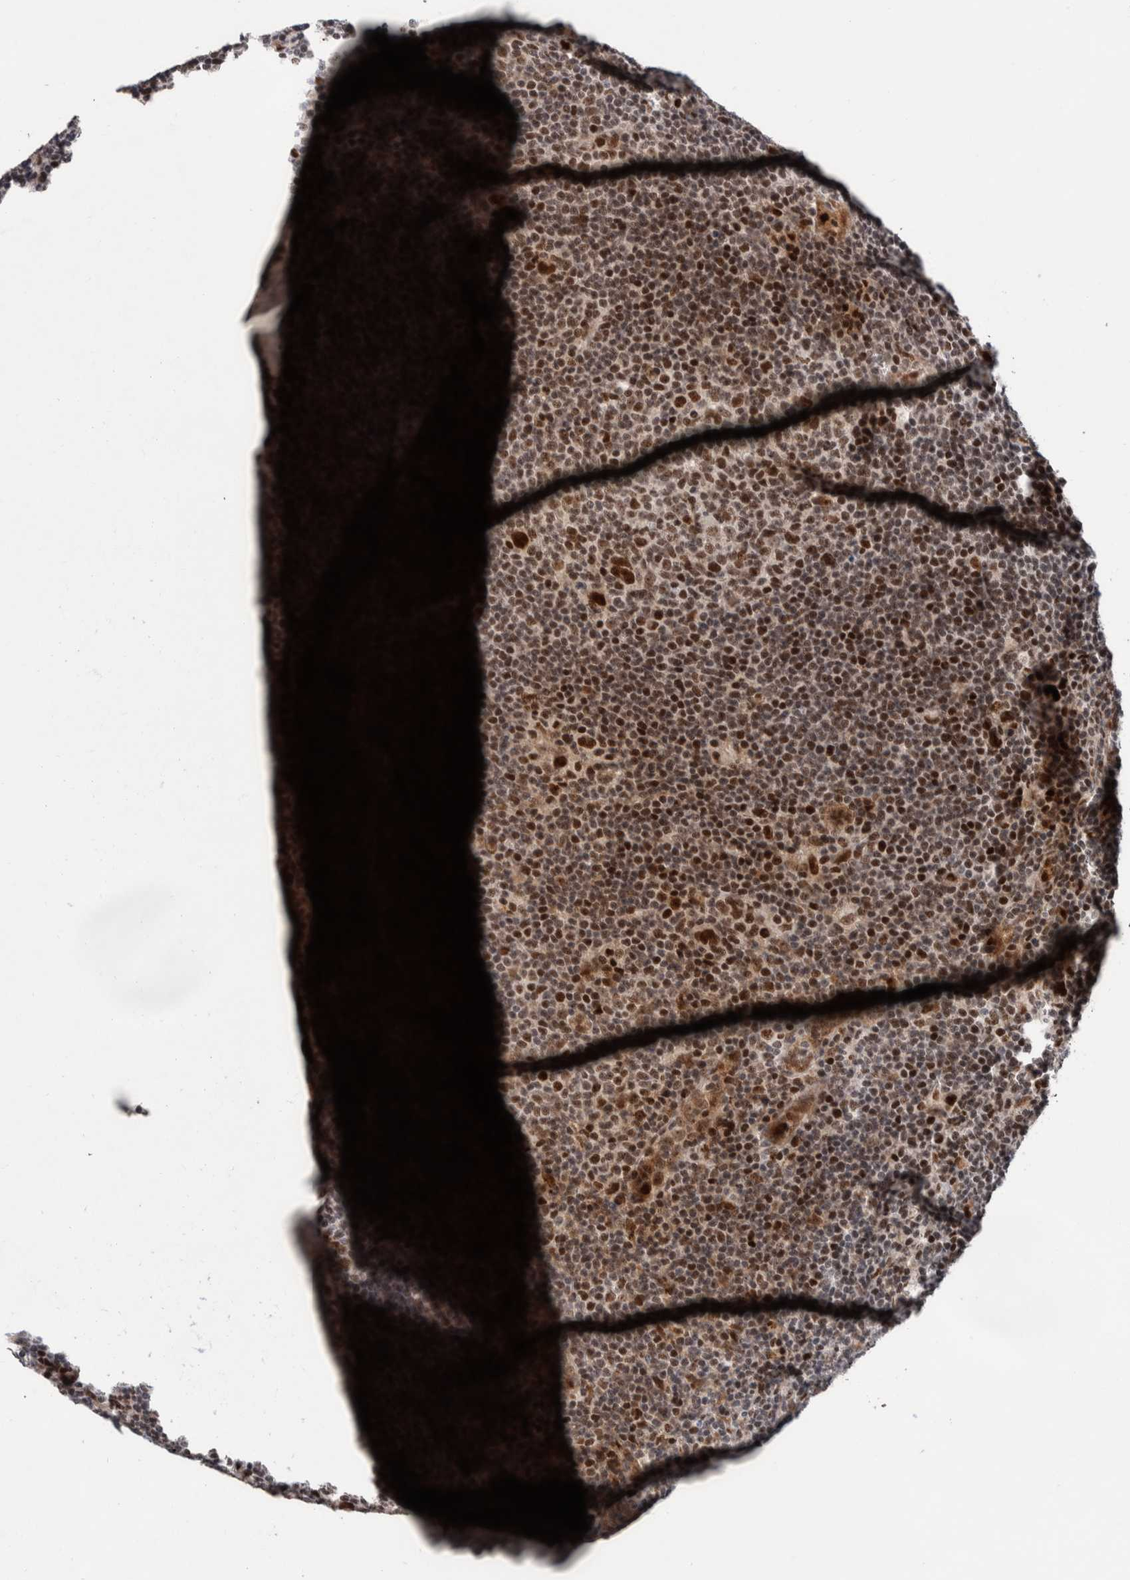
{"staining": {"intensity": "strong", "quantity": ">75%", "location": "nuclear"}, "tissue": "lymphoma", "cell_type": "Tumor cells", "image_type": "cancer", "snomed": [{"axis": "morphology", "description": "Hodgkin's disease, NOS"}, {"axis": "topography", "description": "Lymph node"}], "caption": "This is a micrograph of immunohistochemistry staining of Hodgkin's disease, which shows strong positivity in the nuclear of tumor cells.", "gene": "CHD4", "patient": {"sex": "female", "age": 57}}